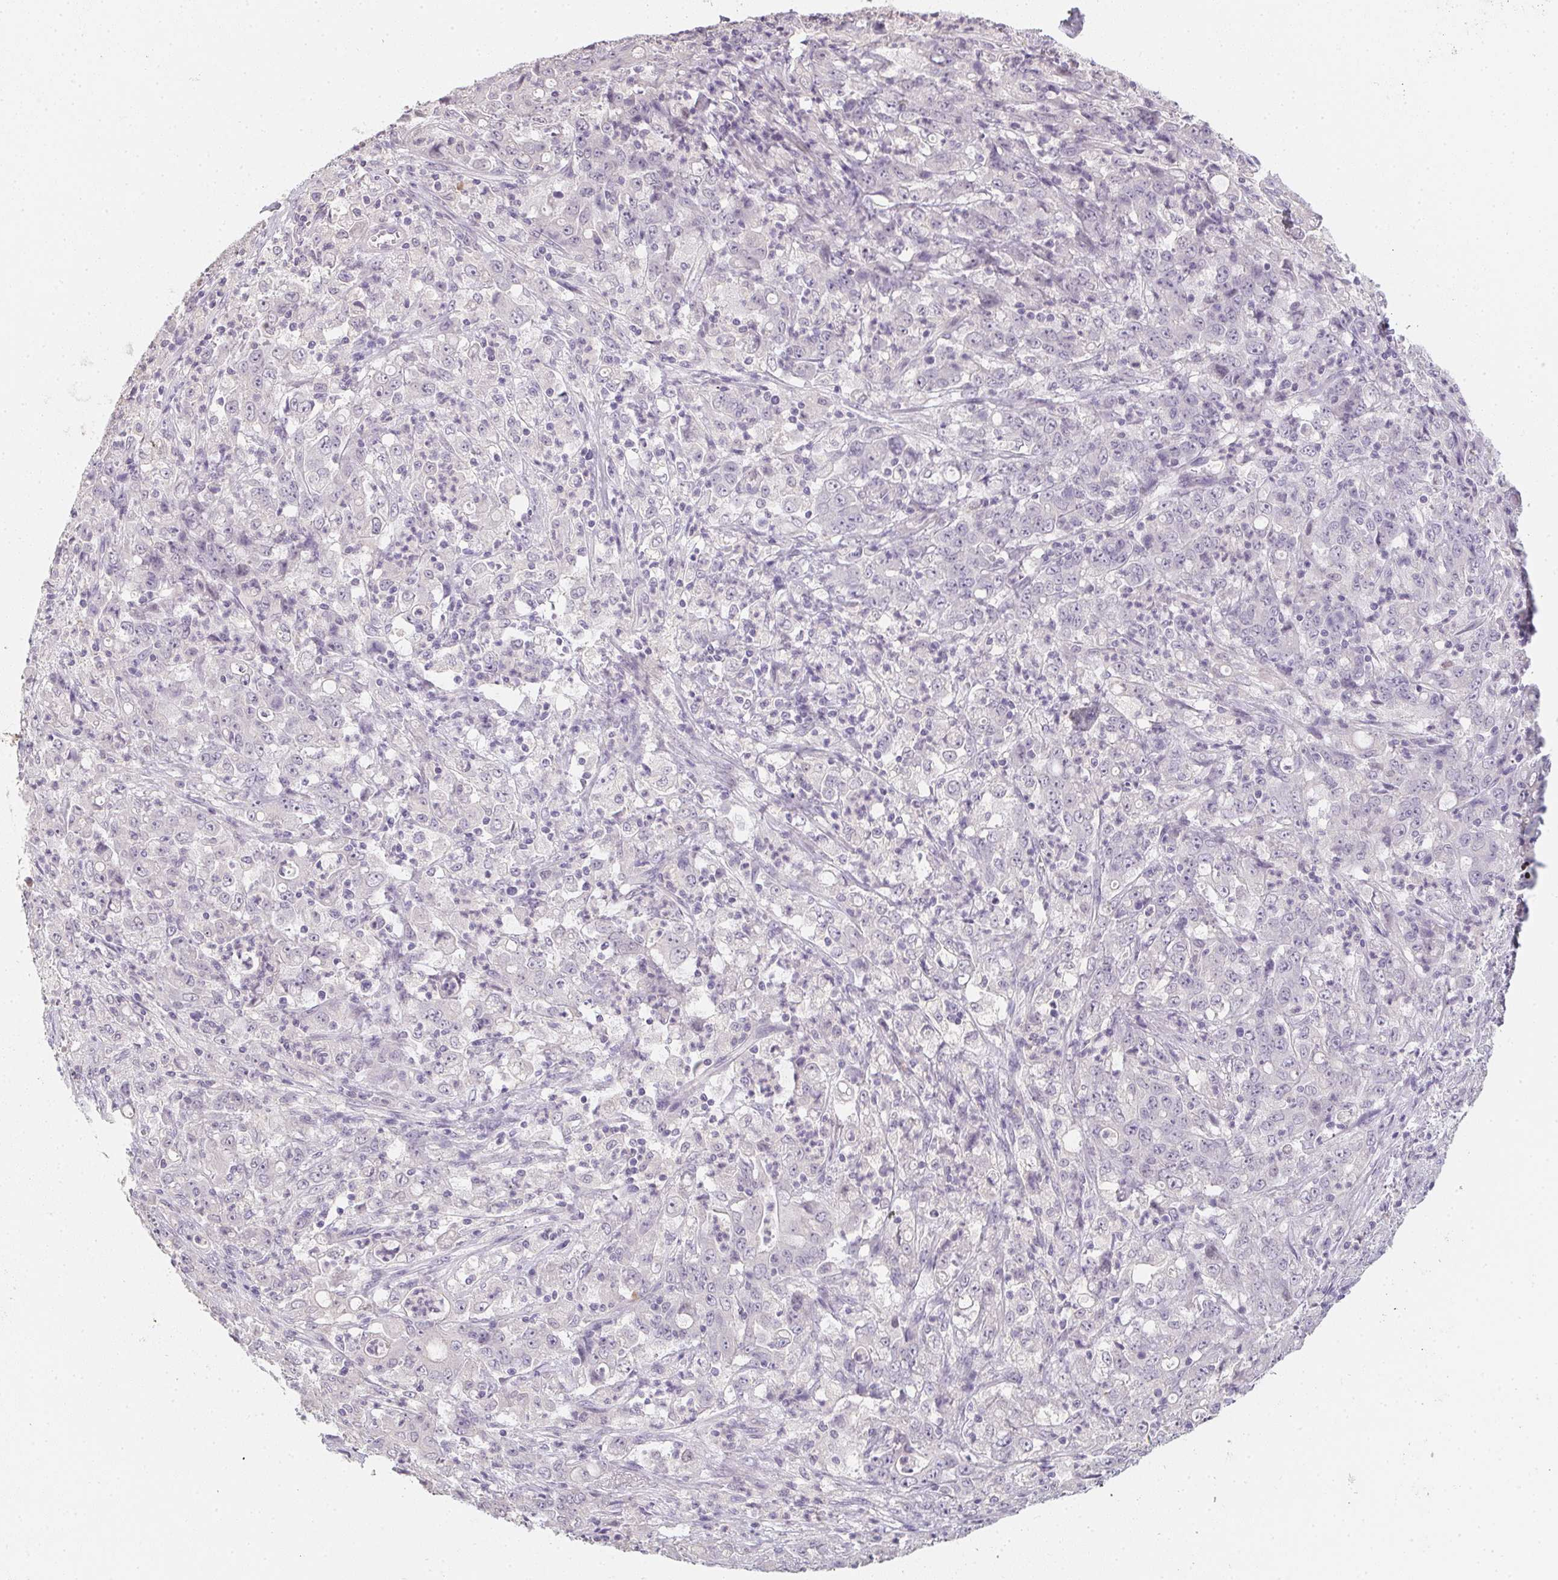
{"staining": {"intensity": "negative", "quantity": "none", "location": "none"}, "tissue": "stomach cancer", "cell_type": "Tumor cells", "image_type": "cancer", "snomed": [{"axis": "morphology", "description": "Adenocarcinoma, NOS"}, {"axis": "topography", "description": "Stomach, lower"}], "caption": "The image reveals no significant expression in tumor cells of stomach cancer.", "gene": "ZBBX", "patient": {"sex": "female", "age": 71}}